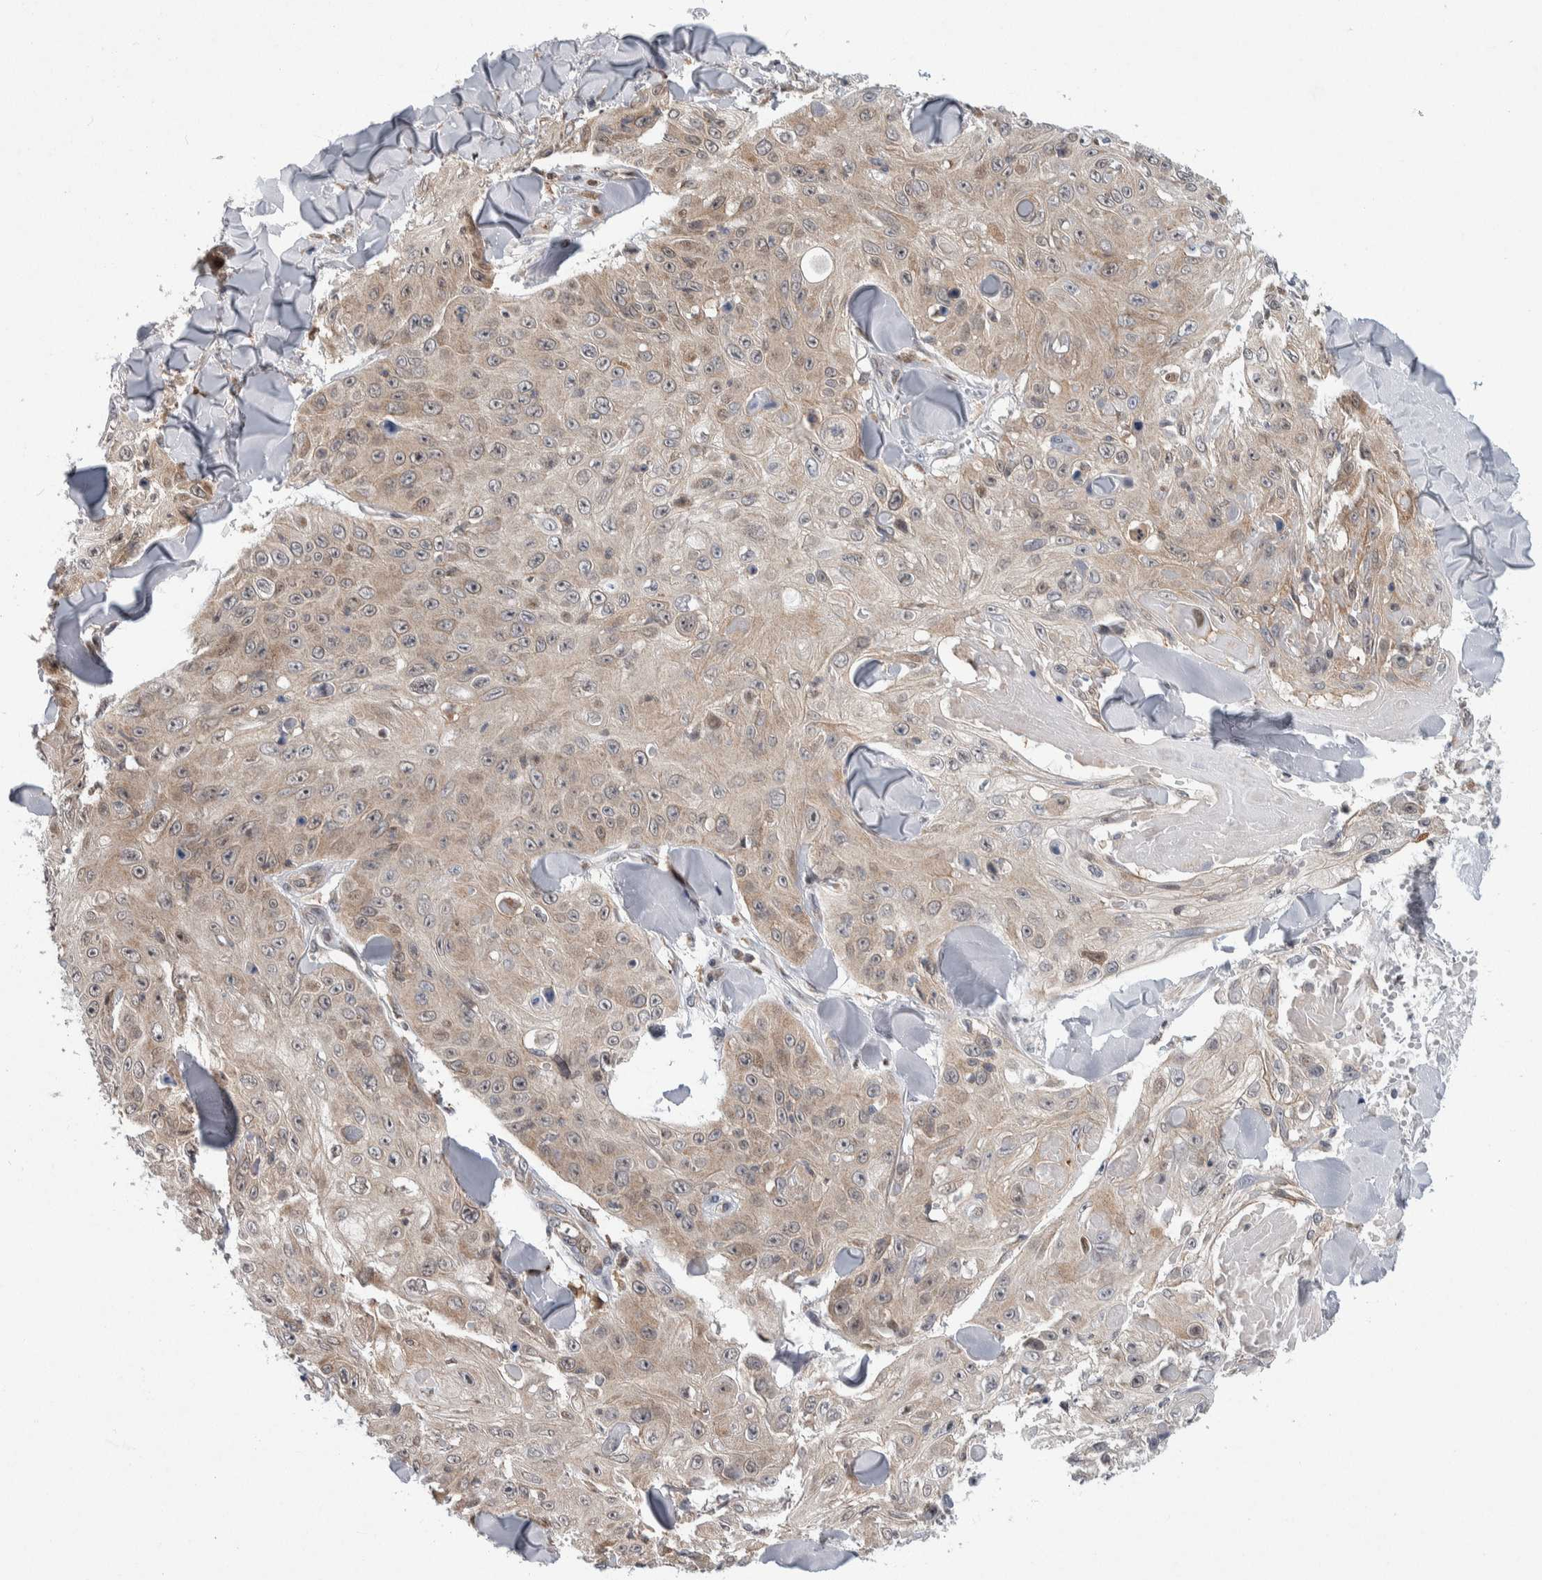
{"staining": {"intensity": "weak", "quantity": ">75%", "location": "cytoplasmic/membranous"}, "tissue": "skin cancer", "cell_type": "Tumor cells", "image_type": "cancer", "snomed": [{"axis": "morphology", "description": "Squamous cell carcinoma, NOS"}, {"axis": "topography", "description": "Skin"}], "caption": "Human squamous cell carcinoma (skin) stained with a brown dye demonstrates weak cytoplasmic/membranous positive staining in about >75% of tumor cells.", "gene": "PTPA", "patient": {"sex": "male", "age": 86}}